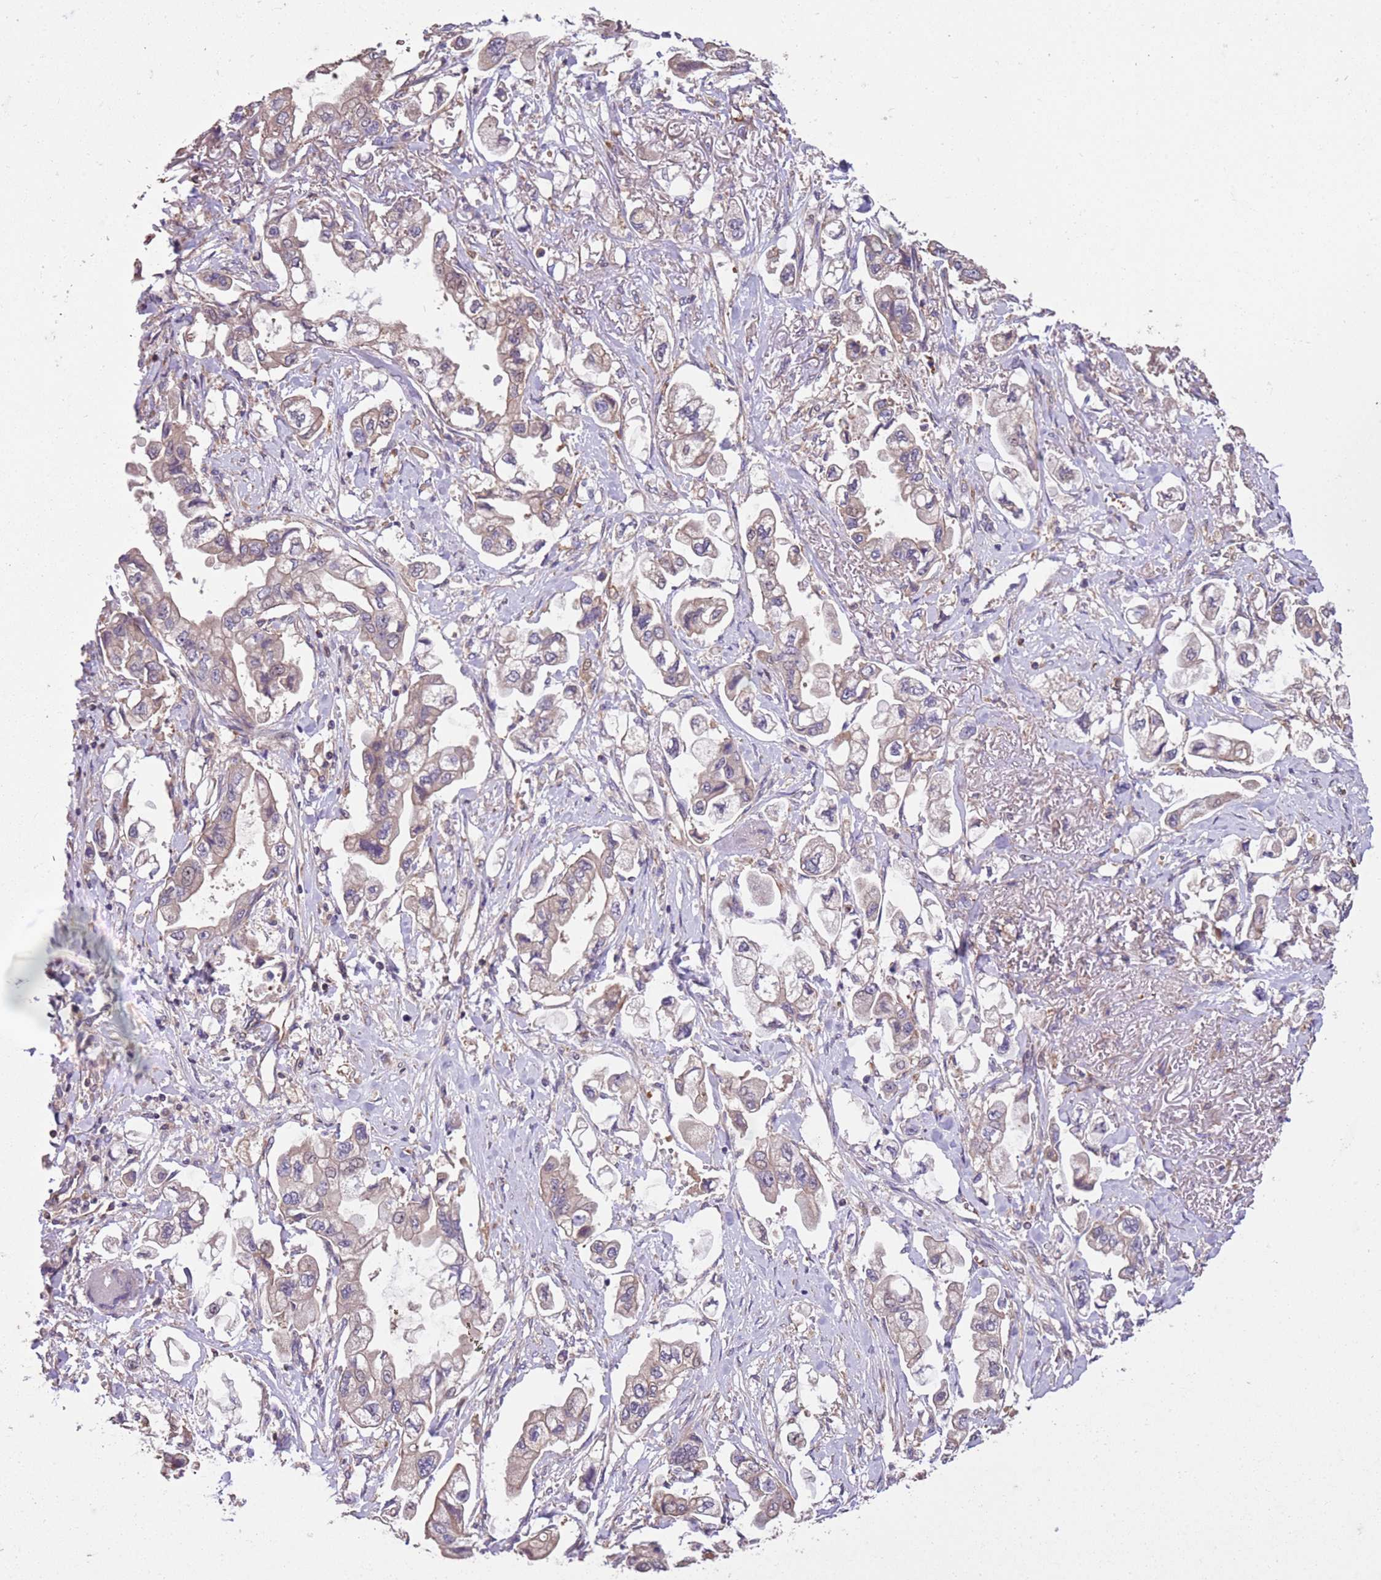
{"staining": {"intensity": "weak", "quantity": ">75%", "location": "cytoplasmic/membranous"}, "tissue": "stomach cancer", "cell_type": "Tumor cells", "image_type": "cancer", "snomed": [{"axis": "morphology", "description": "Adenocarcinoma, NOS"}, {"axis": "topography", "description": "Stomach"}], "caption": "High-power microscopy captured an immunohistochemistry histopathology image of stomach cancer, revealing weak cytoplasmic/membranous staining in about >75% of tumor cells.", "gene": "FAM89B", "patient": {"sex": "male", "age": 62}}